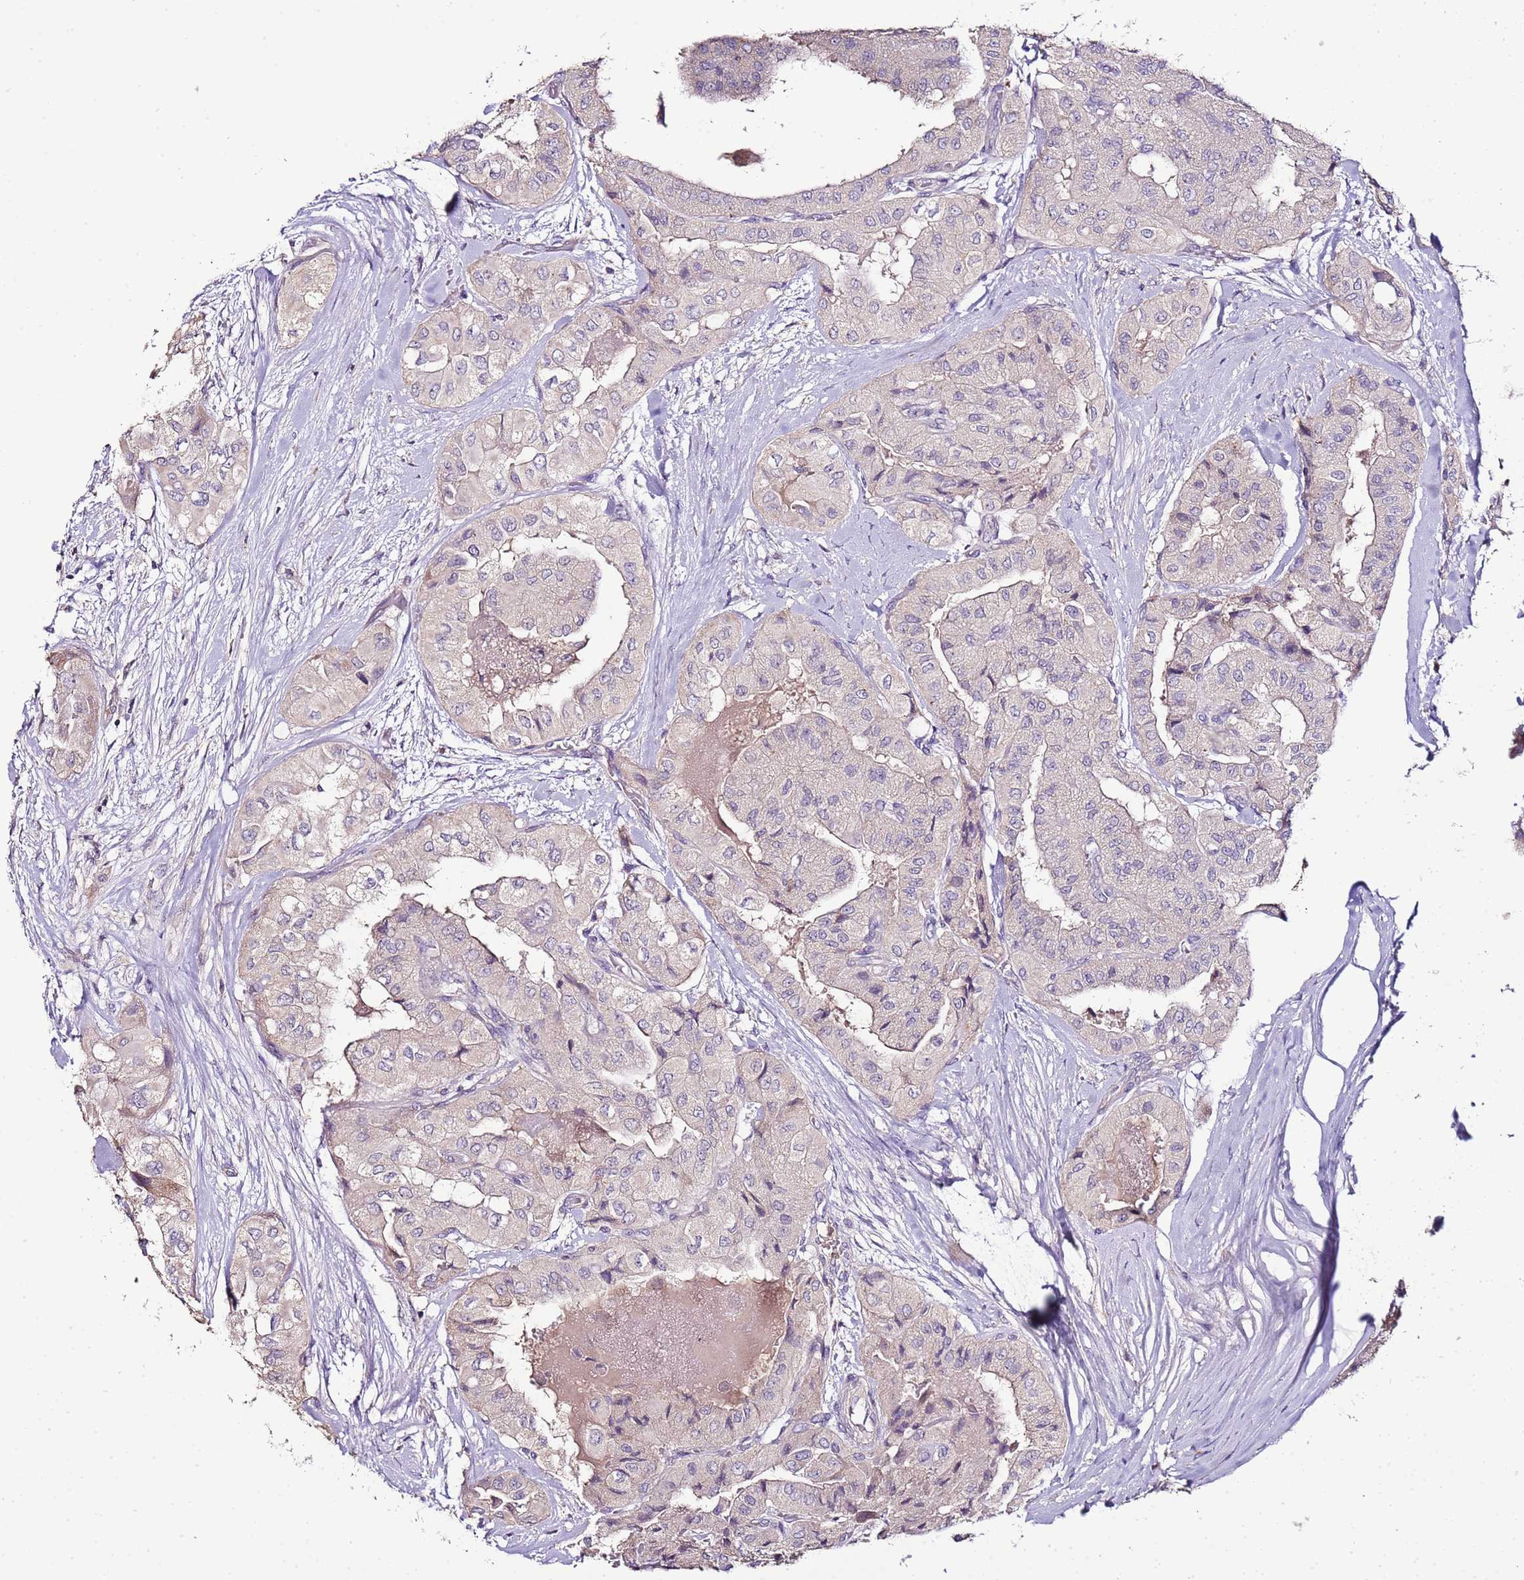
{"staining": {"intensity": "negative", "quantity": "none", "location": "none"}, "tissue": "thyroid cancer", "cell_type": "Tumor cells", "image_type": "cancer", "snomed": [{"axis": "morphology", "description": "Papillary adenocarcinoma, NOS"}, {"axis": "topography", "description": "Thyroid gland"}], "caption": "The image demonstrates no significant staining in tumor cells of thyroid papillary adenocarcinoma.", "gene": "IL2RG", "patient": {"sex": "female", "age": 59}}